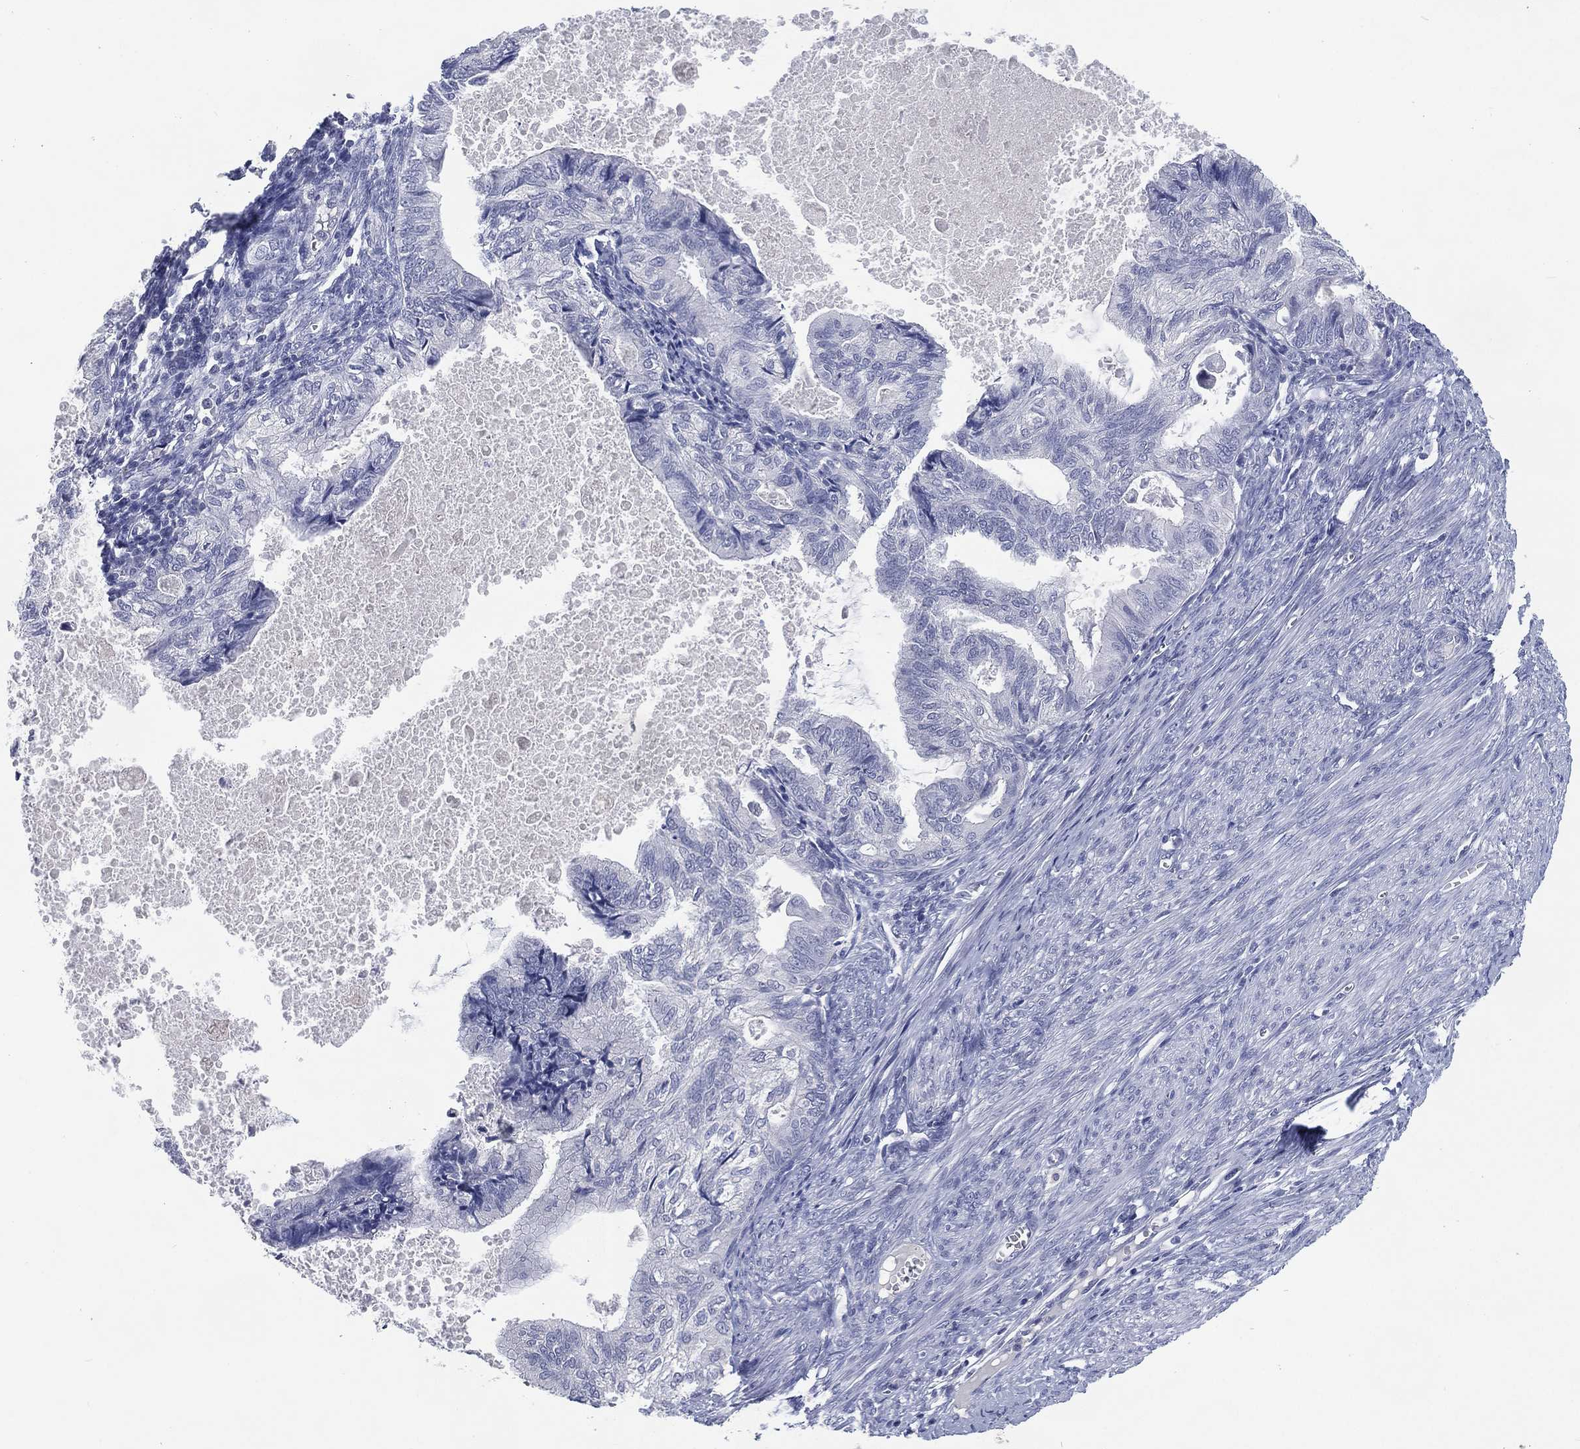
{"staining": {"intensity": "negative", "quantity": "none", "location": "none"}, "tissue": "endometrial cancer", "cell_type": "Tumor cells", "image_type": "cancer", "snomed": [{"axis": "morphology", "description": "Adenocarcinoma, NOS"}, {"axis": "topography", "description": "Endometrium"}], "caption": "Immunohistochemical staining of adenocarcinoma (endometrial) displays no significant positivity in tumor cells. (DAB (3,3'-diaminobenzidine) immunohistochemistry (IHC) with hematoxylin counter stain).", "gene": "KRT35", "patient": {"sex": "female", "age": 86}}